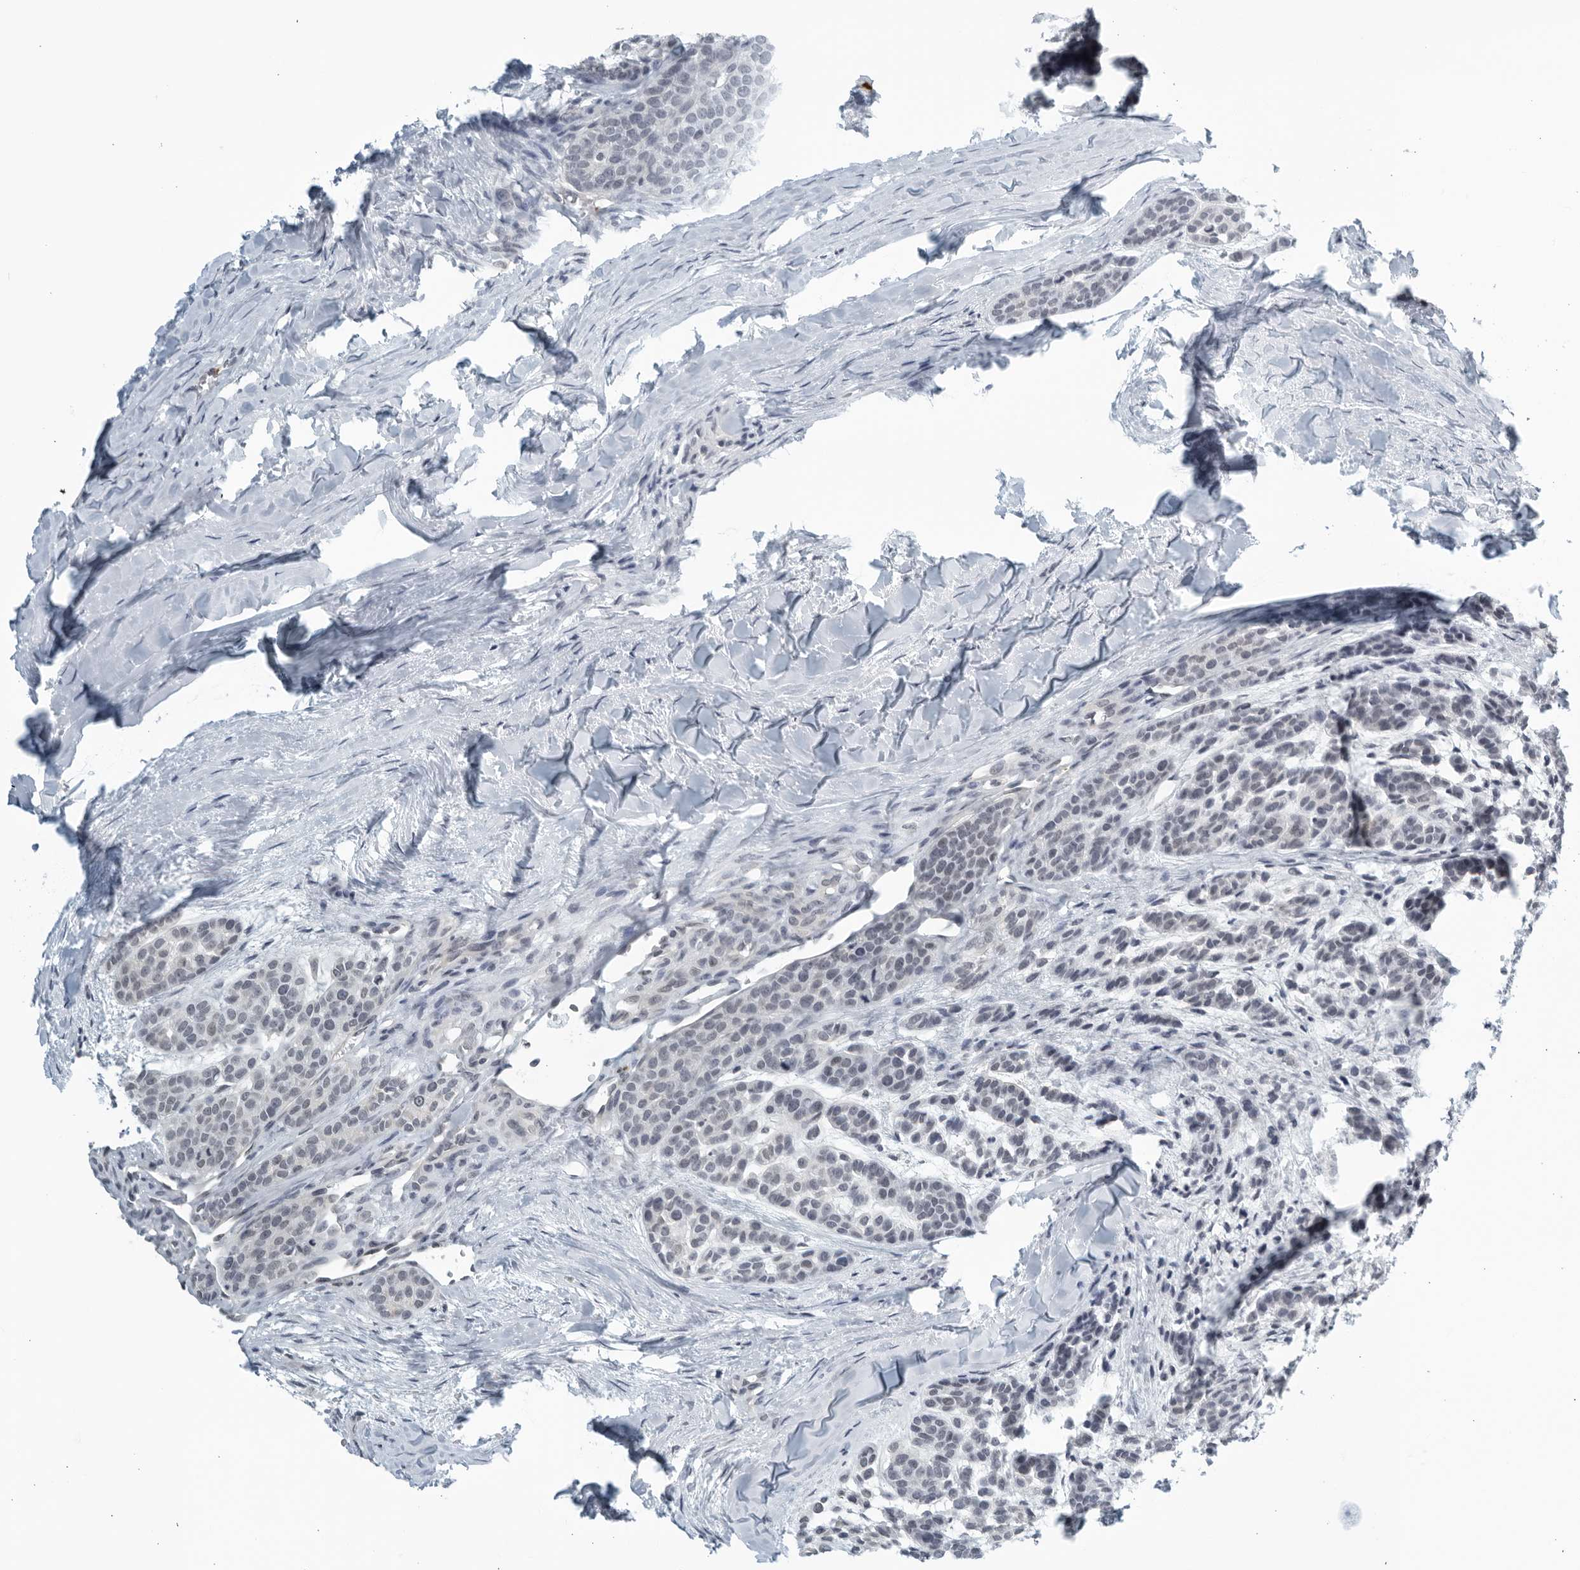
{"staining": {"intensity": "negative", "quantity": "none", "location": "none"}, "tissue": "head and neck cancer", "cell_type": "Tumor cells", "image_type": "cancer", "snomed": [{"axis": "morphology", "description": "Adenocarcinoma, NOS"}, {"axis": "morphology", "description": "Adenoma, NOS"}, {"axis": "topography", "description": "Head-Neck"}], "caption": "High power microscopy image of an IHC histopathology image of head and neck cancer (adenoma), revealing no significant positivity in tumor cells.", "gene": "KLK7", "patient": {"sex": "female", "age": 55}}